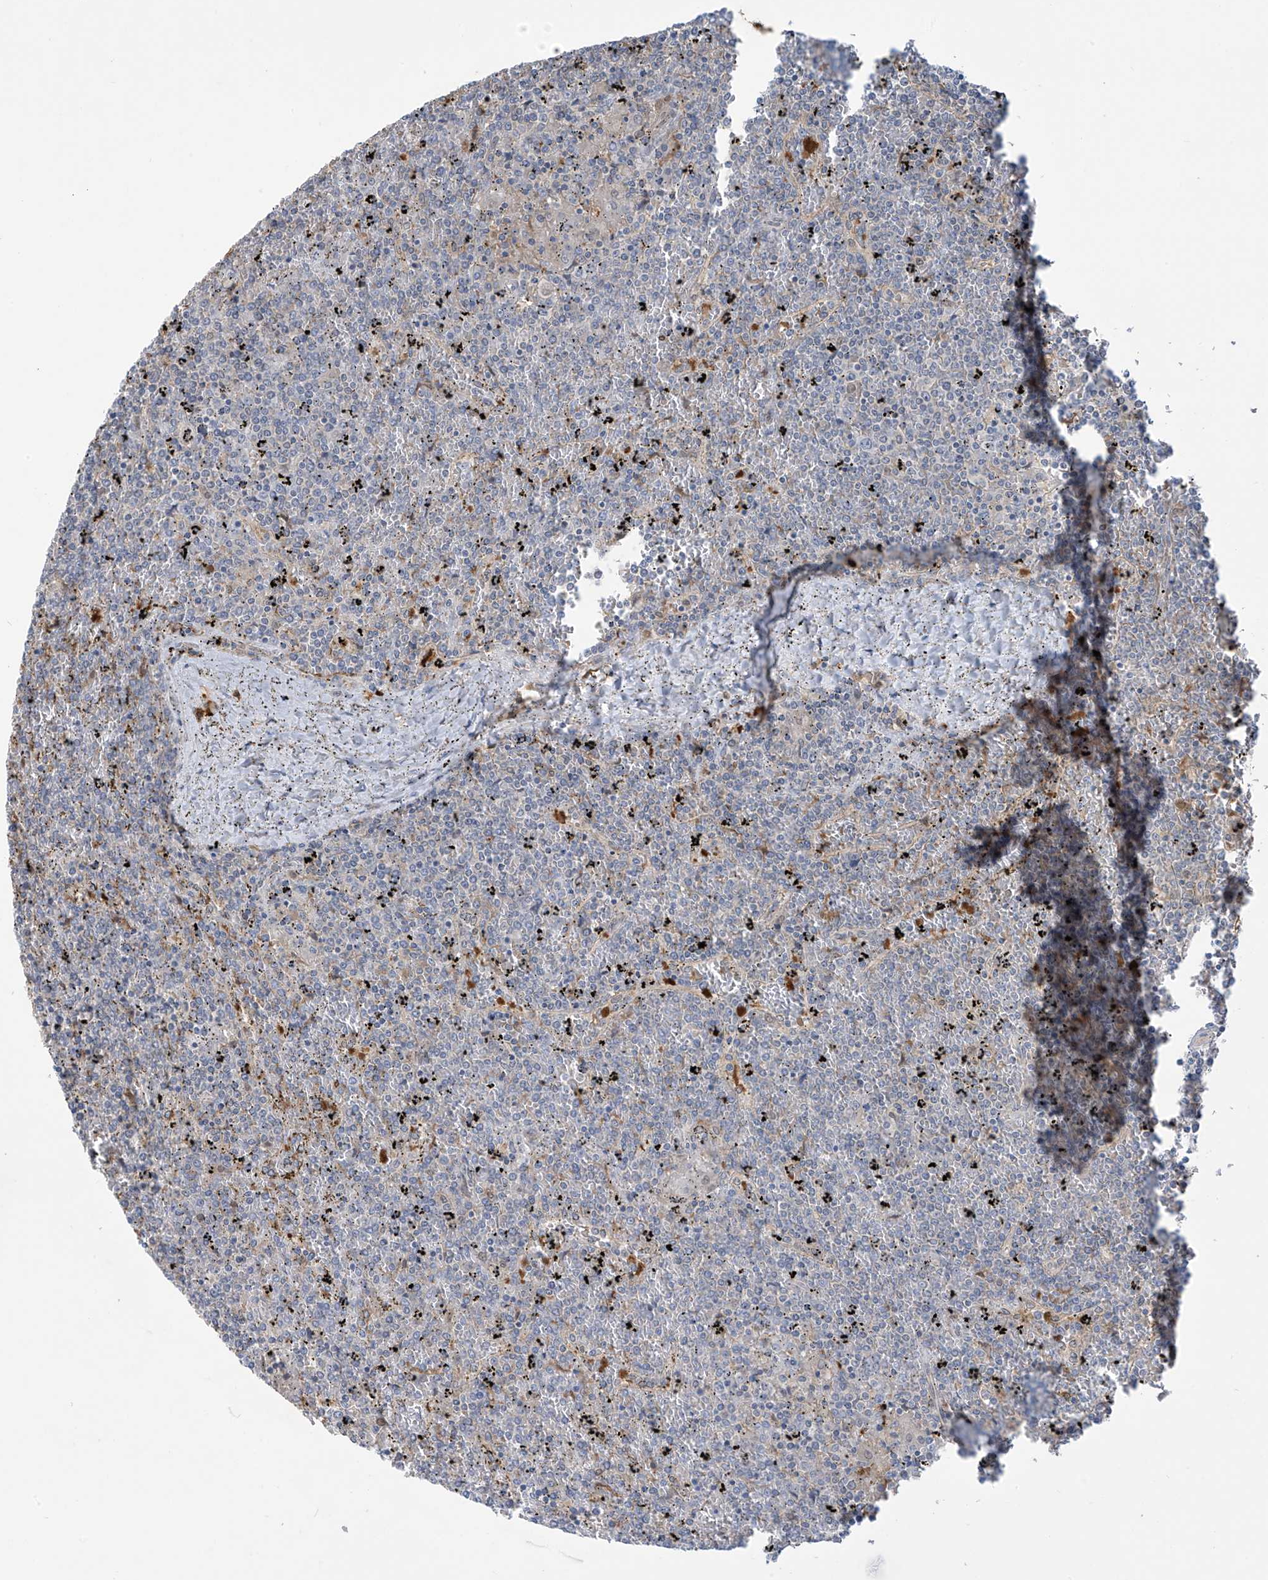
{"staining": {"intensity": "negative", "quantity": "none", "location": "none"}, "tissue": "lymphoma", "cell_type": "Tumor cells", "image_type": "cancer", "snomed": [{"axis": "morphology", "description": "Malignant lymphoma, non-Hodgkin's type, Low grade"}, {"axis": "topography", "description": "Spleen"}], "caption": "The image displays no significant expression in tumor cells of lymphoma.", "gene": "IDH1", "patient": {"sex": "female", "age": 19}}